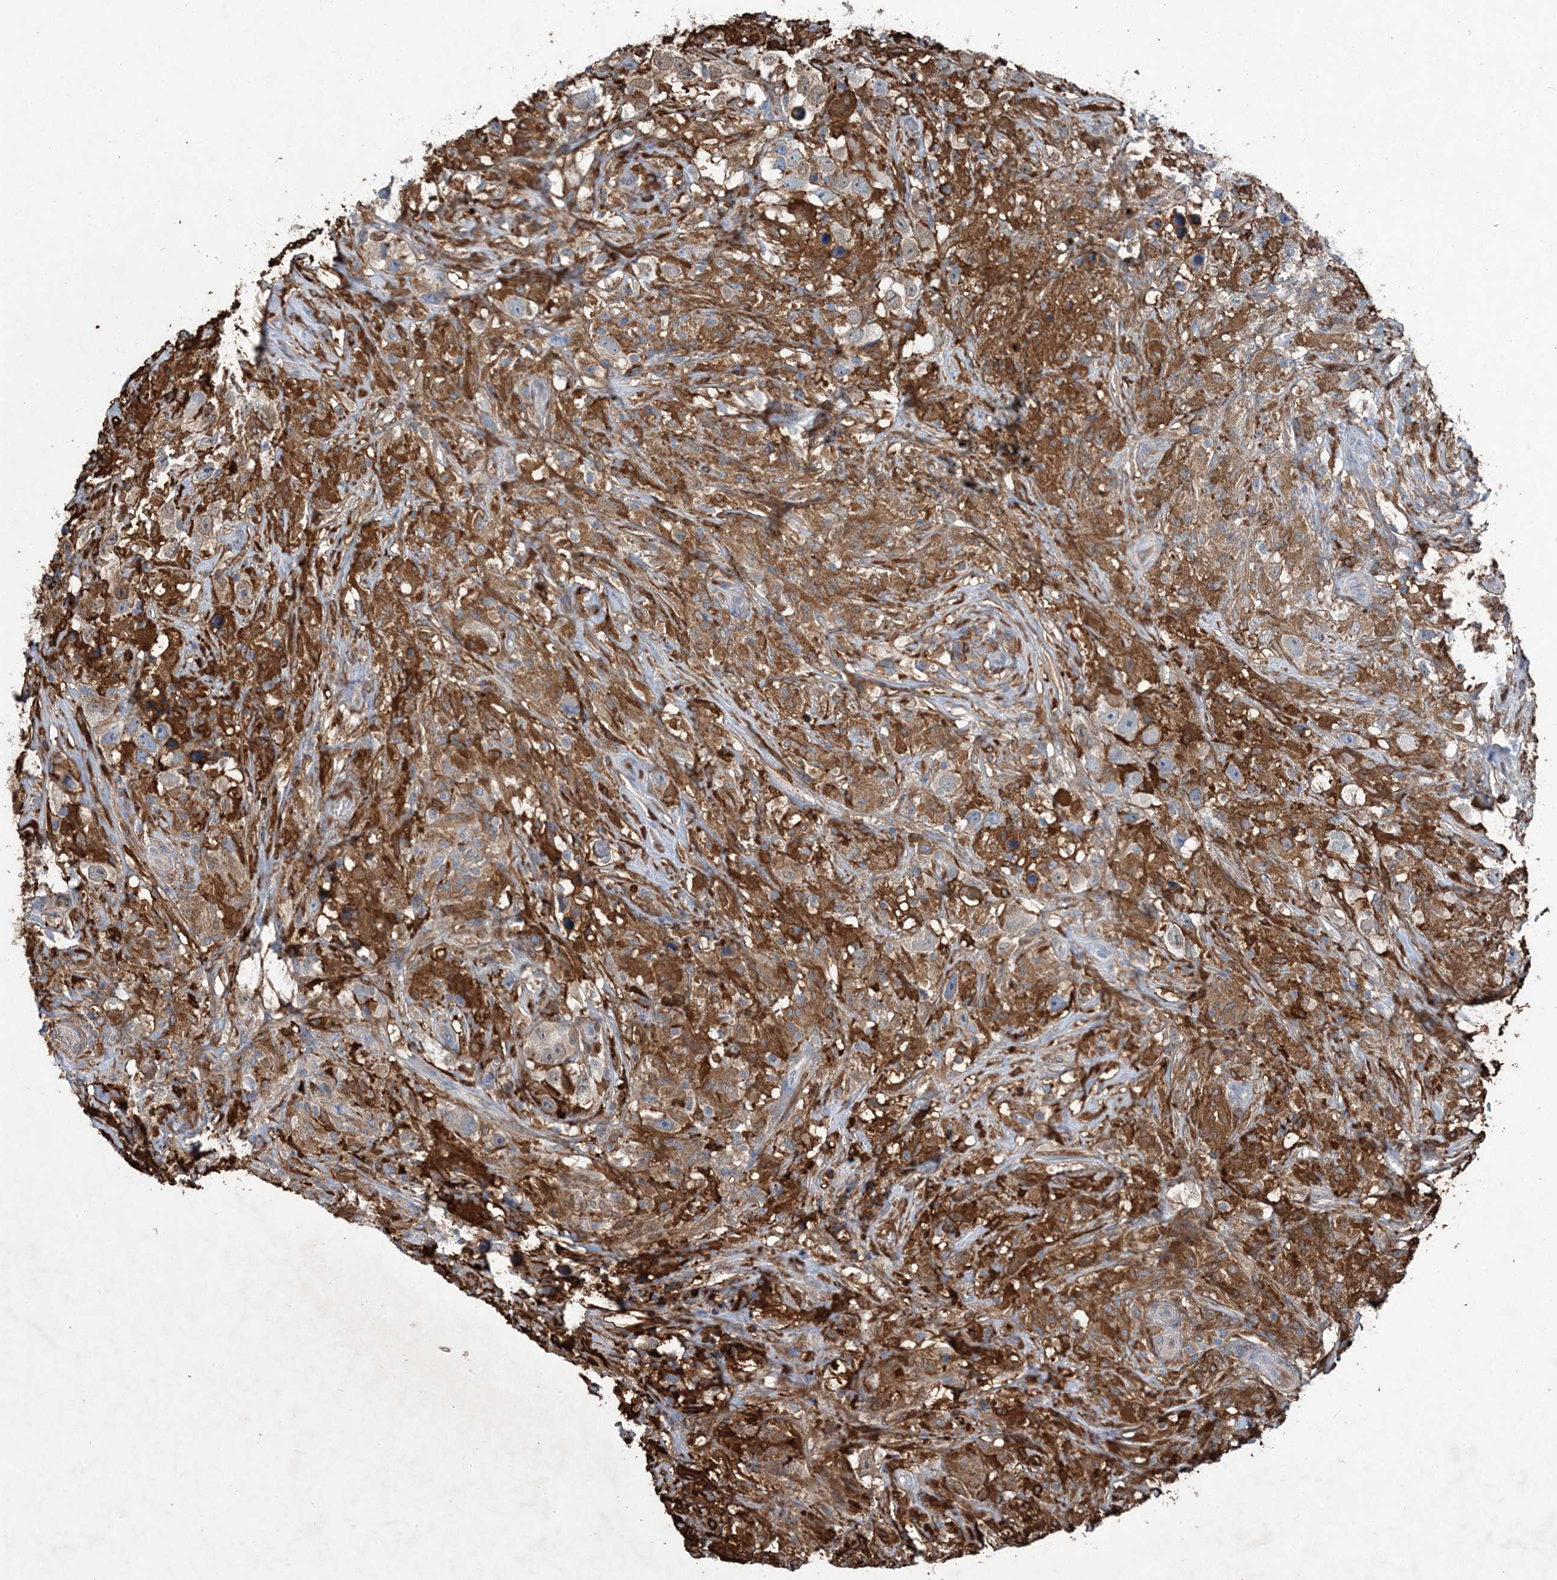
{"staining": {"intensity": "moderate", "quantity": ">75%", "location": "cytoplasmic/membranous"}, "tissue": "testis cancer", "cell_type": "Tumor cells", "image_type": "cancer", "snomed": [{"axis": "morphology", "description": "Seminoma, NOS"}, {"axis": "topography", "description": "Testis"}], "caption": "Human testis seminoma stained with a brown dye reveals moderate cytoplasmic/membranous positive positivity in about >75% of tumor cells.", "gene": "SPOPL", "patient": {"sex": "male", "age": 49}}